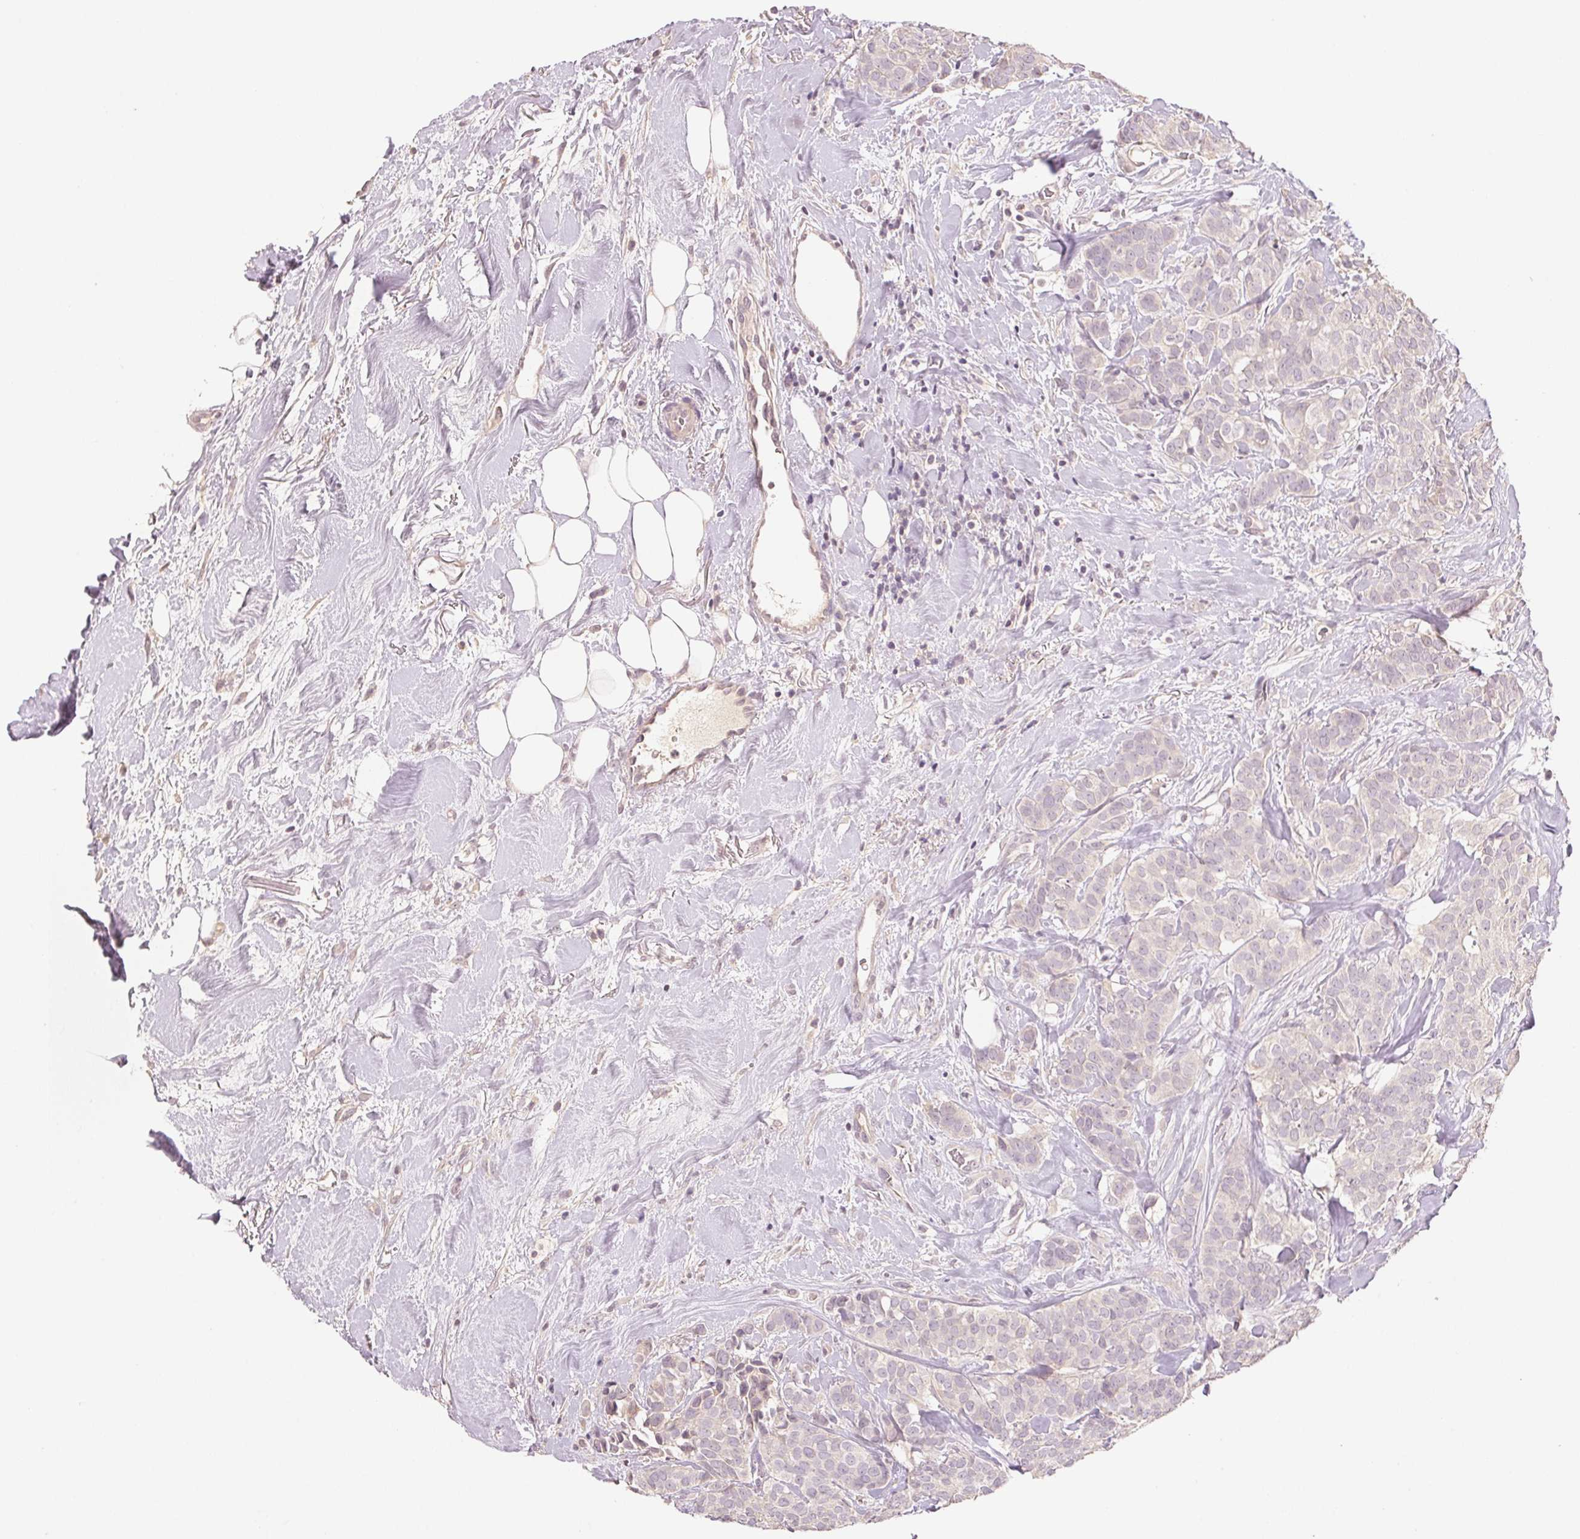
{"staining": {"intensity": "negative", "quantity": "none", "location": "none"}, "tissue": "breast cancer", "cell_type": "Tumor cells", "image_type": "cancer", "snomed": [{"axis": "morphology", "description": "Duct carcinoma"}, {"axis": "topography", "description": "Breast"}], "caption": "This histopathology image is of breast infiltrating ductal carcinoma stained with IHC to label a protein in brown with the nuclei are counter-stained blue. There is no staining in tumor cells.", "gene": "COX14", "patient": {"sex": "female", "age": 84}}